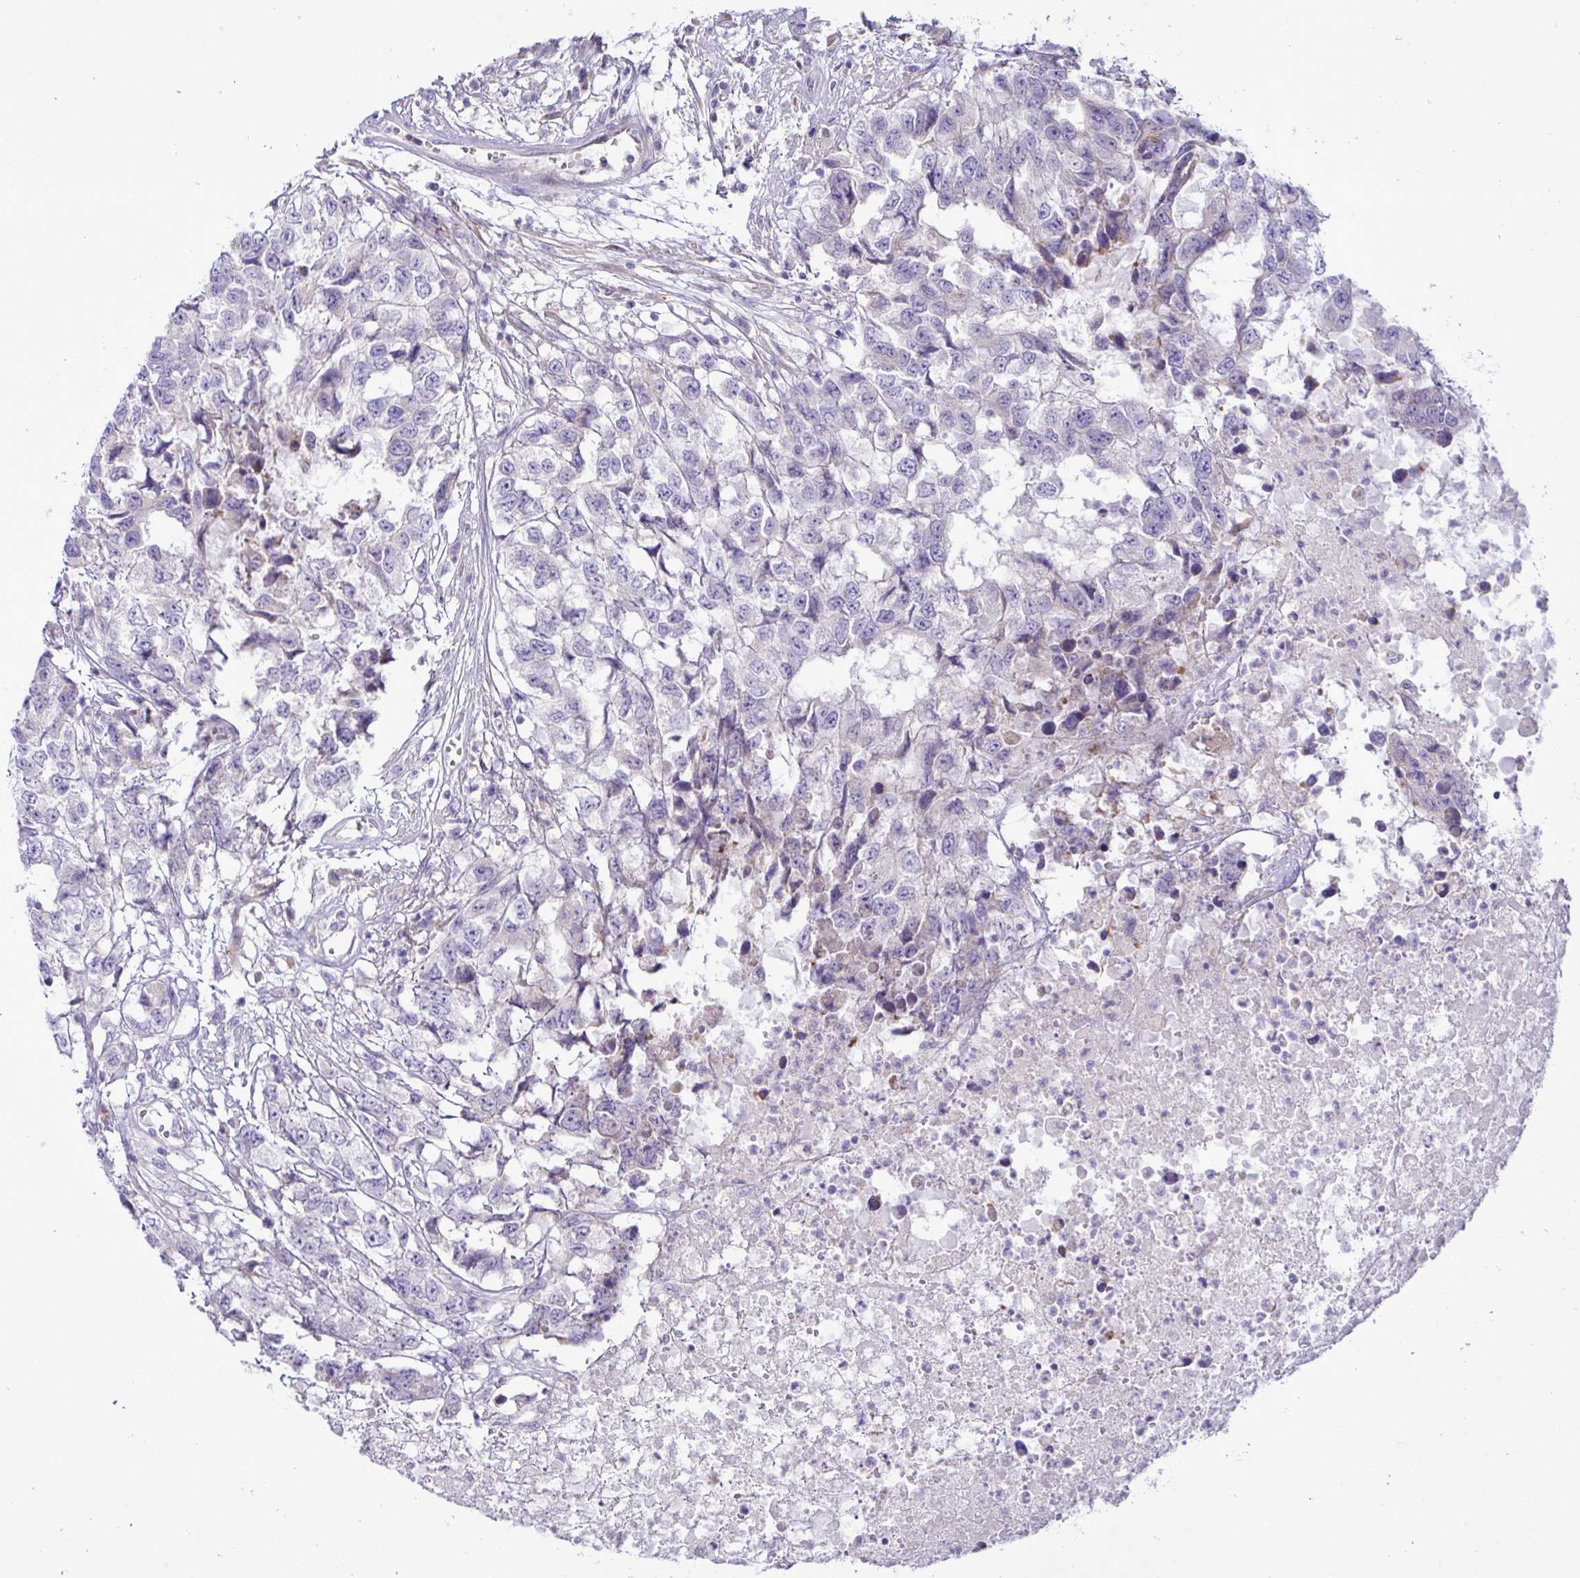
{"staining": {"intensity": "negative", "quantity": "none", "location": "none"}, "tissue": "testis cancer", "cell_type": "Tumor cells", "image_type": "cancer", "snomed": [{"axis": "morphology", "description": "Carcinoma, Embryonal, NOS"}, {"axis": "topography", "description": "Testis"}], "caption": "An image of testis cancer (embryonal carcinoma) stained for a protein shows no brown staining in tumor cells.", "gene": "FAM86B1", "patient": {"sex": "male", "age": 83}}